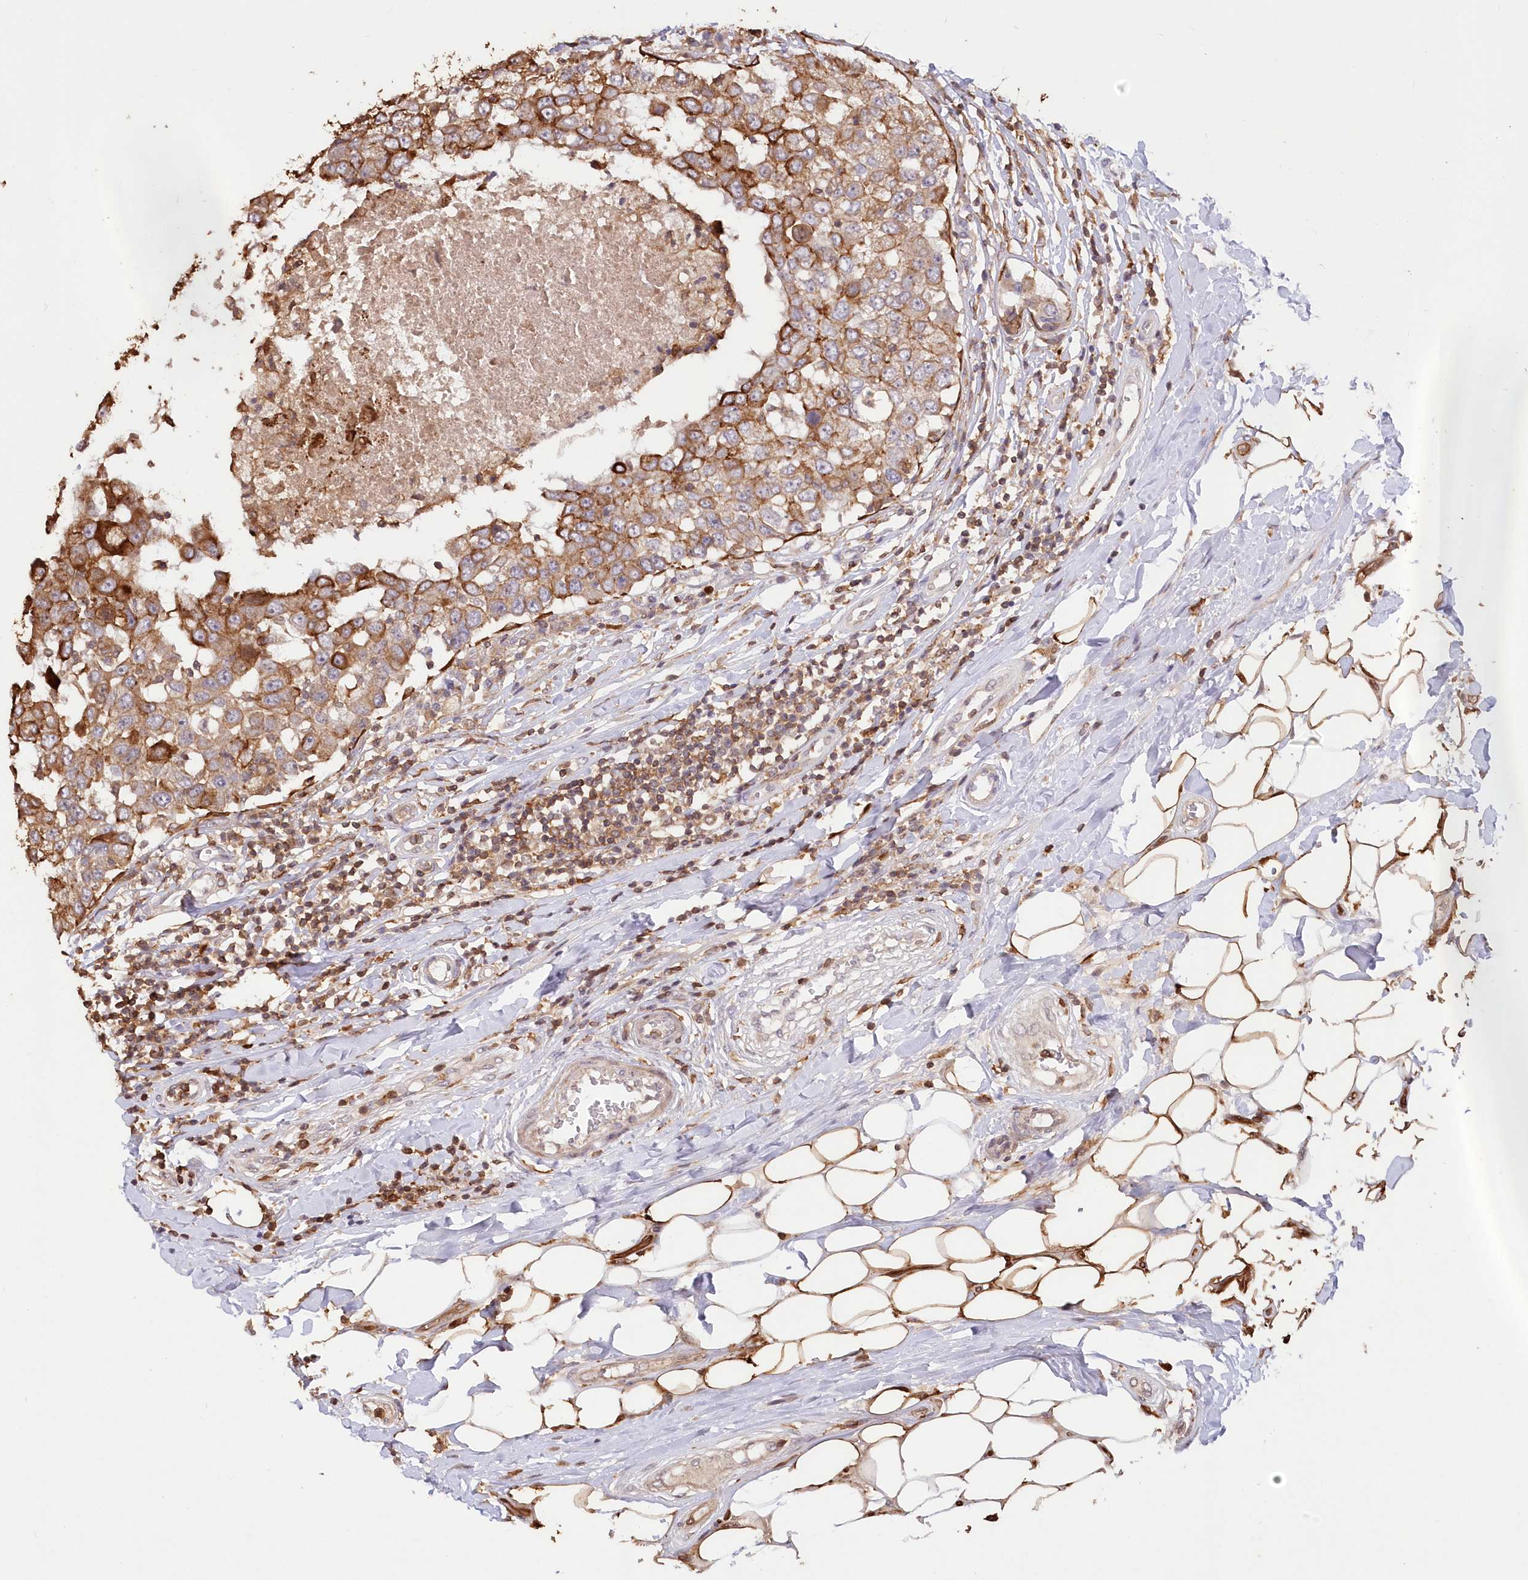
{"staining": {"intensity": "strong", "quantity": ">75%", "location": "cytoplasmic/membranous"}, "tissue": "breast cancer", "cell_type": "Tumor cells", "image_type": "cancer", "snomed": [{"axis": "morphology", "description": "Duct carcinoma"}, {"axis": "topography", "description": "Breast"}], "caption": "Human breast cancer (infiltrating ductal carcinoma) stained with a brown dye shows strong cytoplasmic/membranous positive expression in approximately >75% of tumor cells.", "gene": "SNED1", "patient": {"sex": "female", "age": 27}}